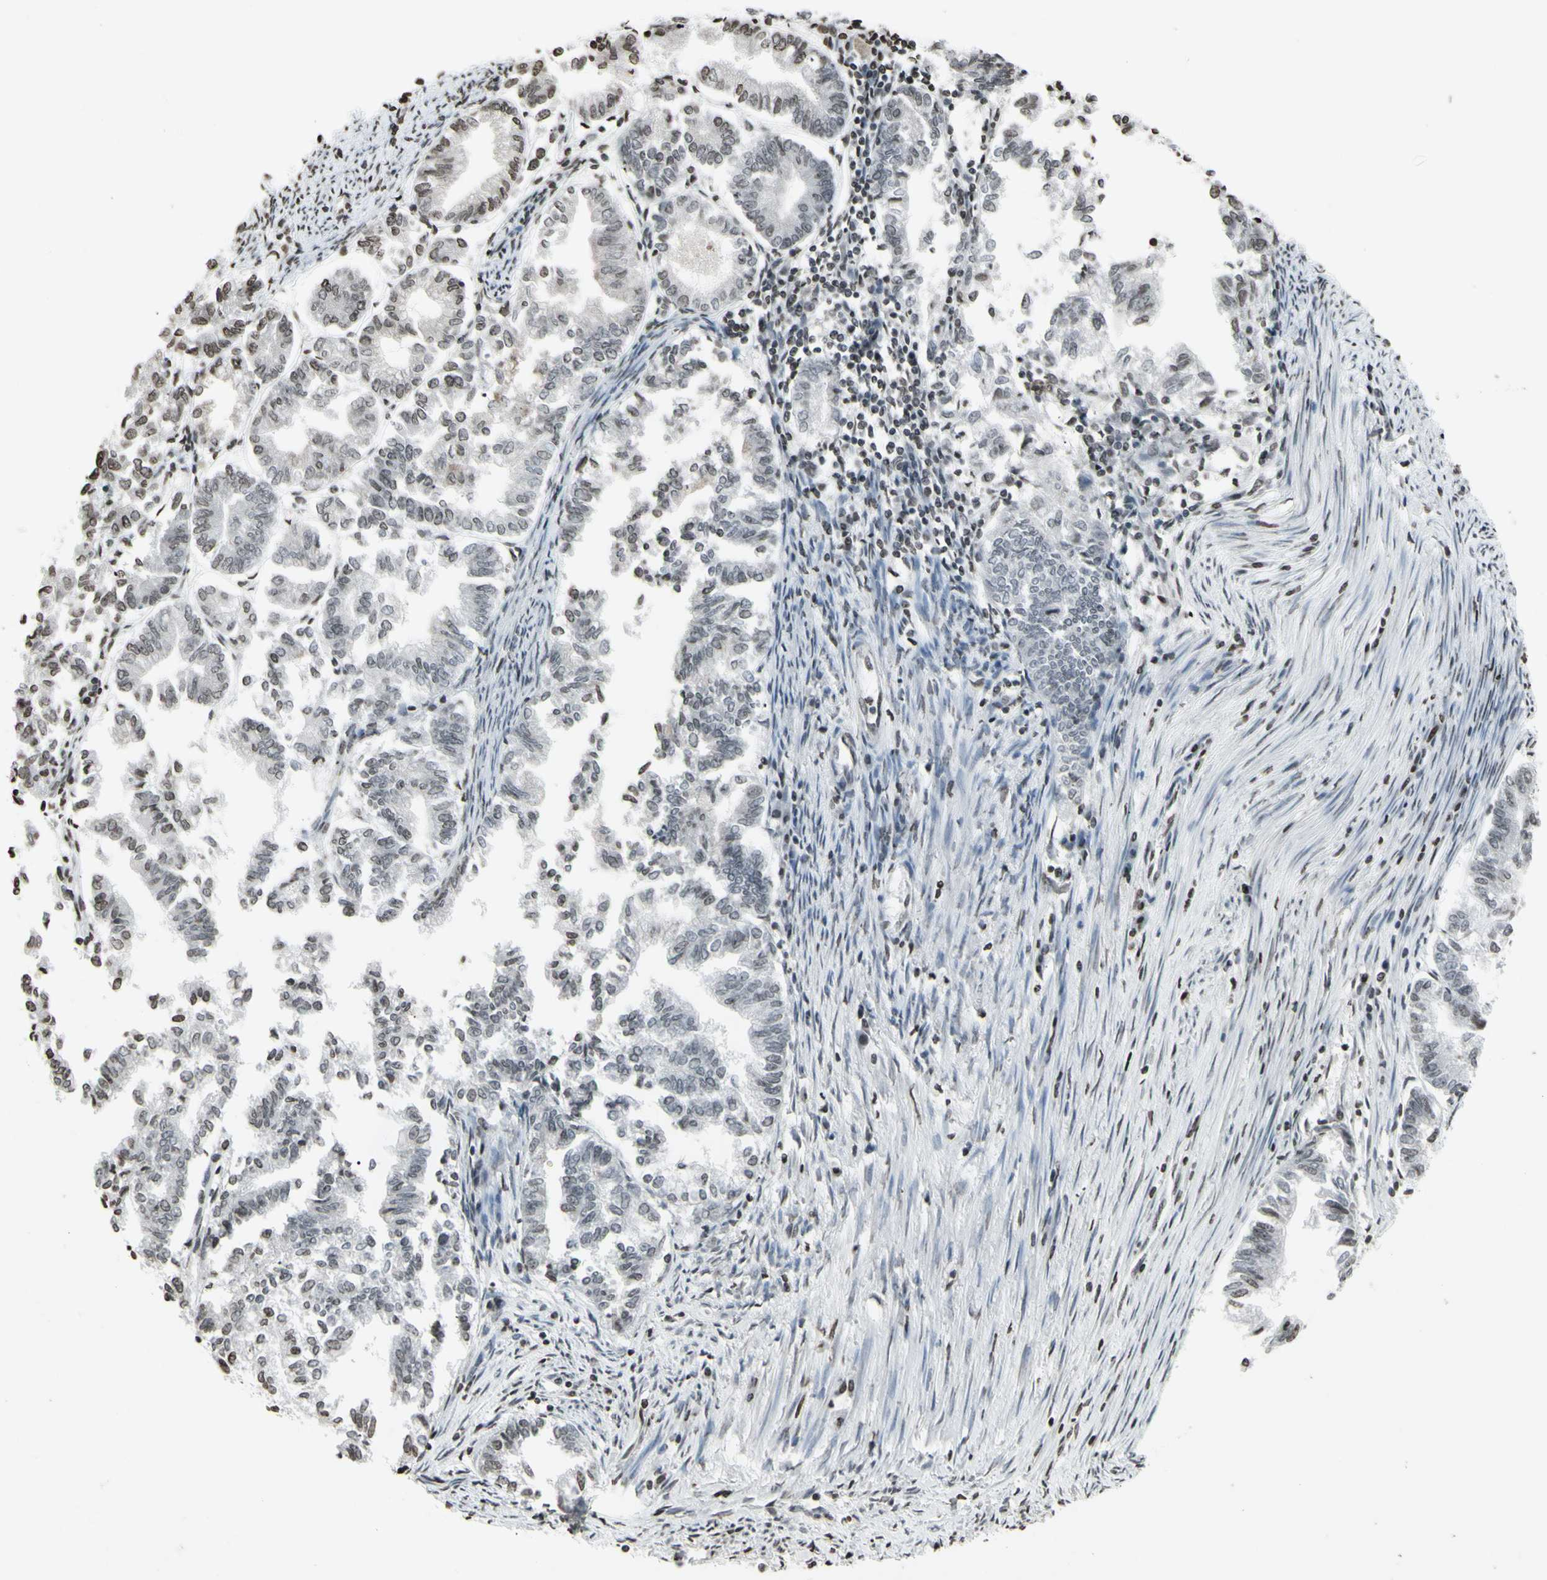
{"staining": {"intensity": "negative", "quantity": "none", "location": "none"}, "tissue": "endometrial cancer", "cell_type": "Tumor cells", "image_type": "cancer", "snomed": [{"axis": "morphology", "description": "Necrosis, NOS"}, {"axis": "morphology", "description": "Adenocarcinoma, NOS"}, {"axis": "topography", "description": "Endometrium"}], "caption": "The photomicrograph demonstrates no significant expression in tumor cells of adenocarcinoma (endometrial).", "gene": "CD79B", "patient": {"sex": "female", "age": 79}}